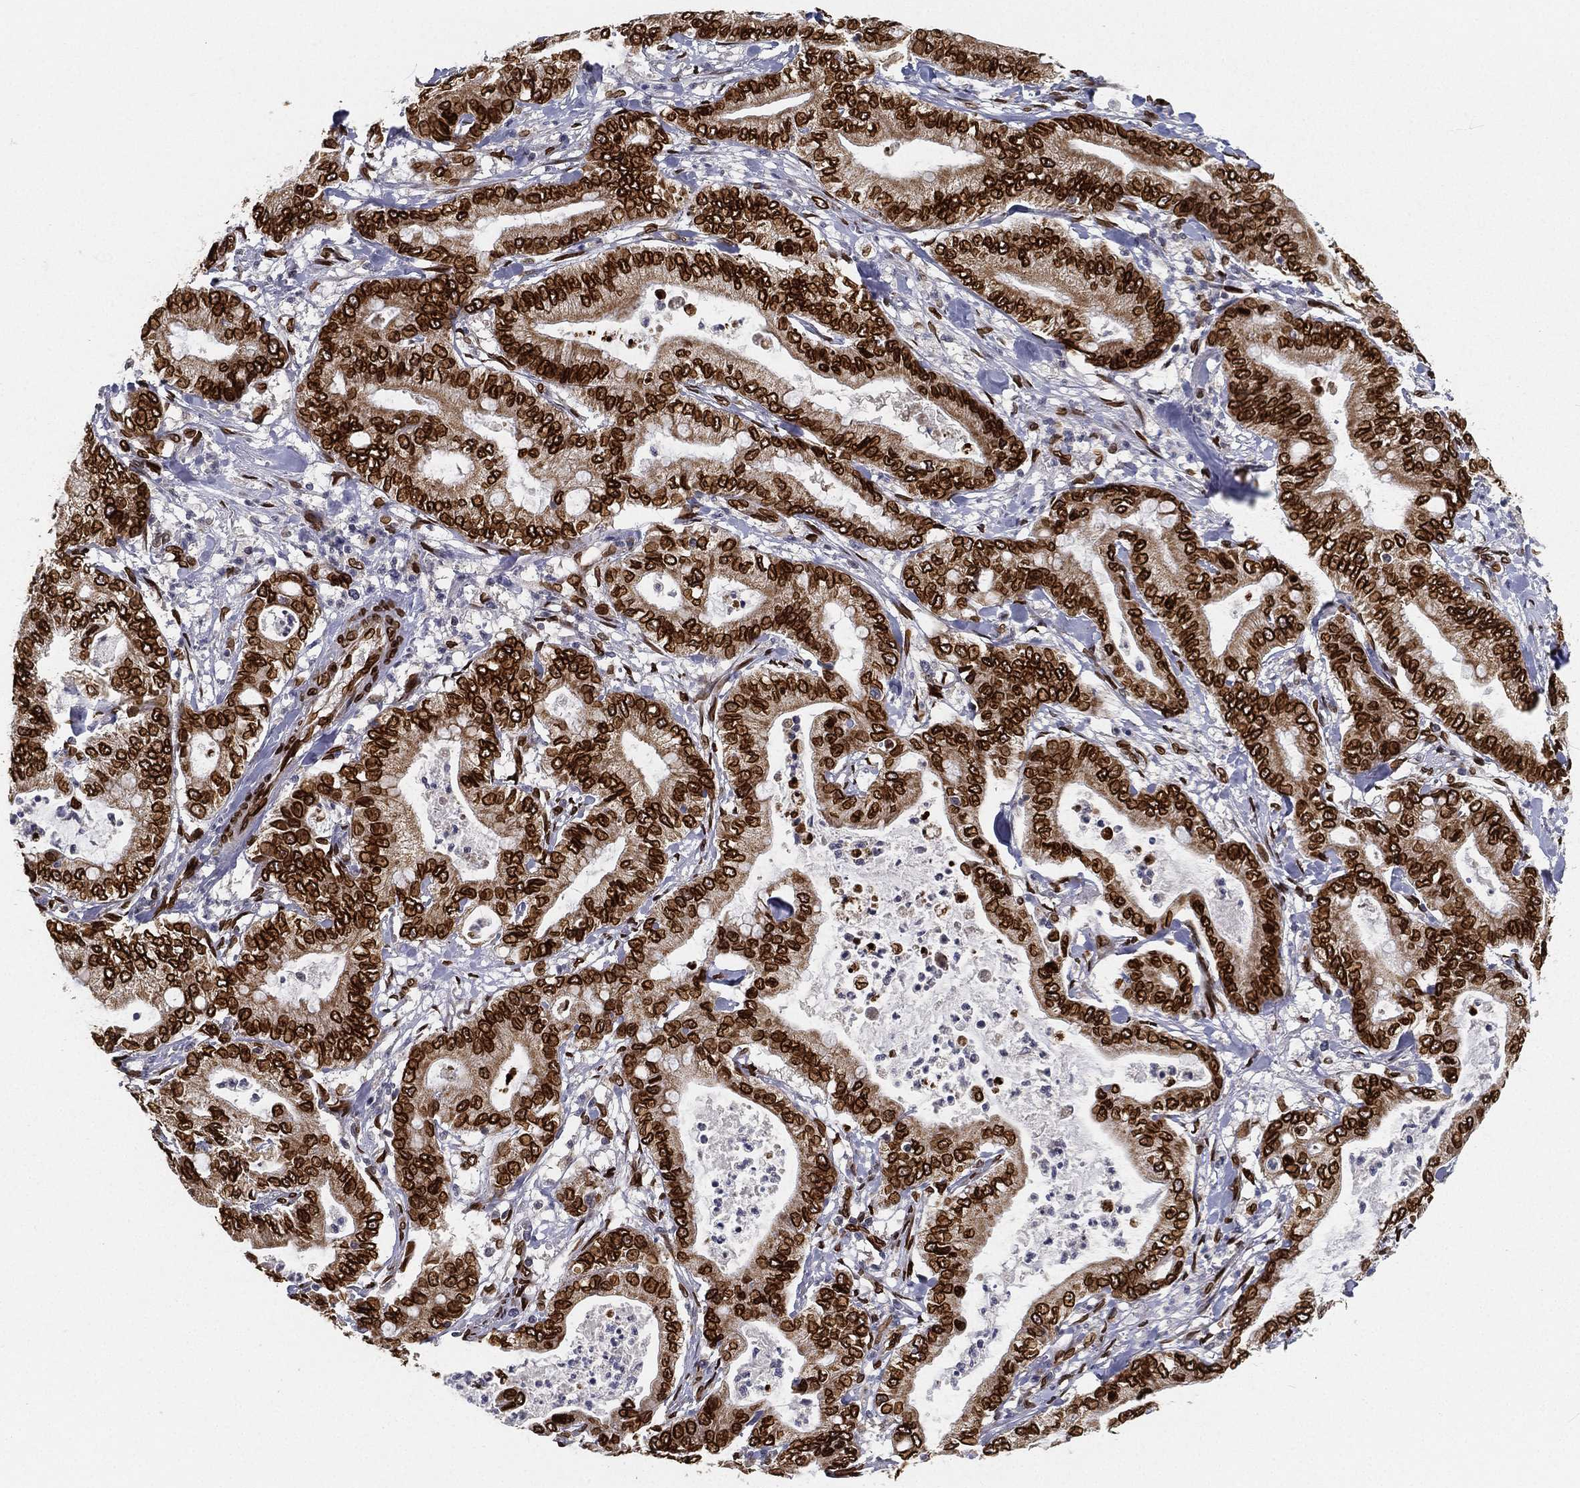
{"staining": {"intensity": "strong", "quantity": ">75%", "location": "cytoplasmic/membranous,nuclear"}, "tissue": "pancreatic cancer", "cell_type": "Tumor cells", "image_type": "cancer", "snomed": [{"axis": "morphology", "description": "Adenocarcinoma, NOS"}, {"axis": "topography", "description": "Pancreas"}], "caption": "DAB immunohistochemical staining of adenocarcinoma (pancreatic) displays strong cytoplasmic/membranous and nuclear protein expression in approximately >75% of tumor cells.", "gene": "PALB2", "patient": {"sex": "male", "age": 71}}